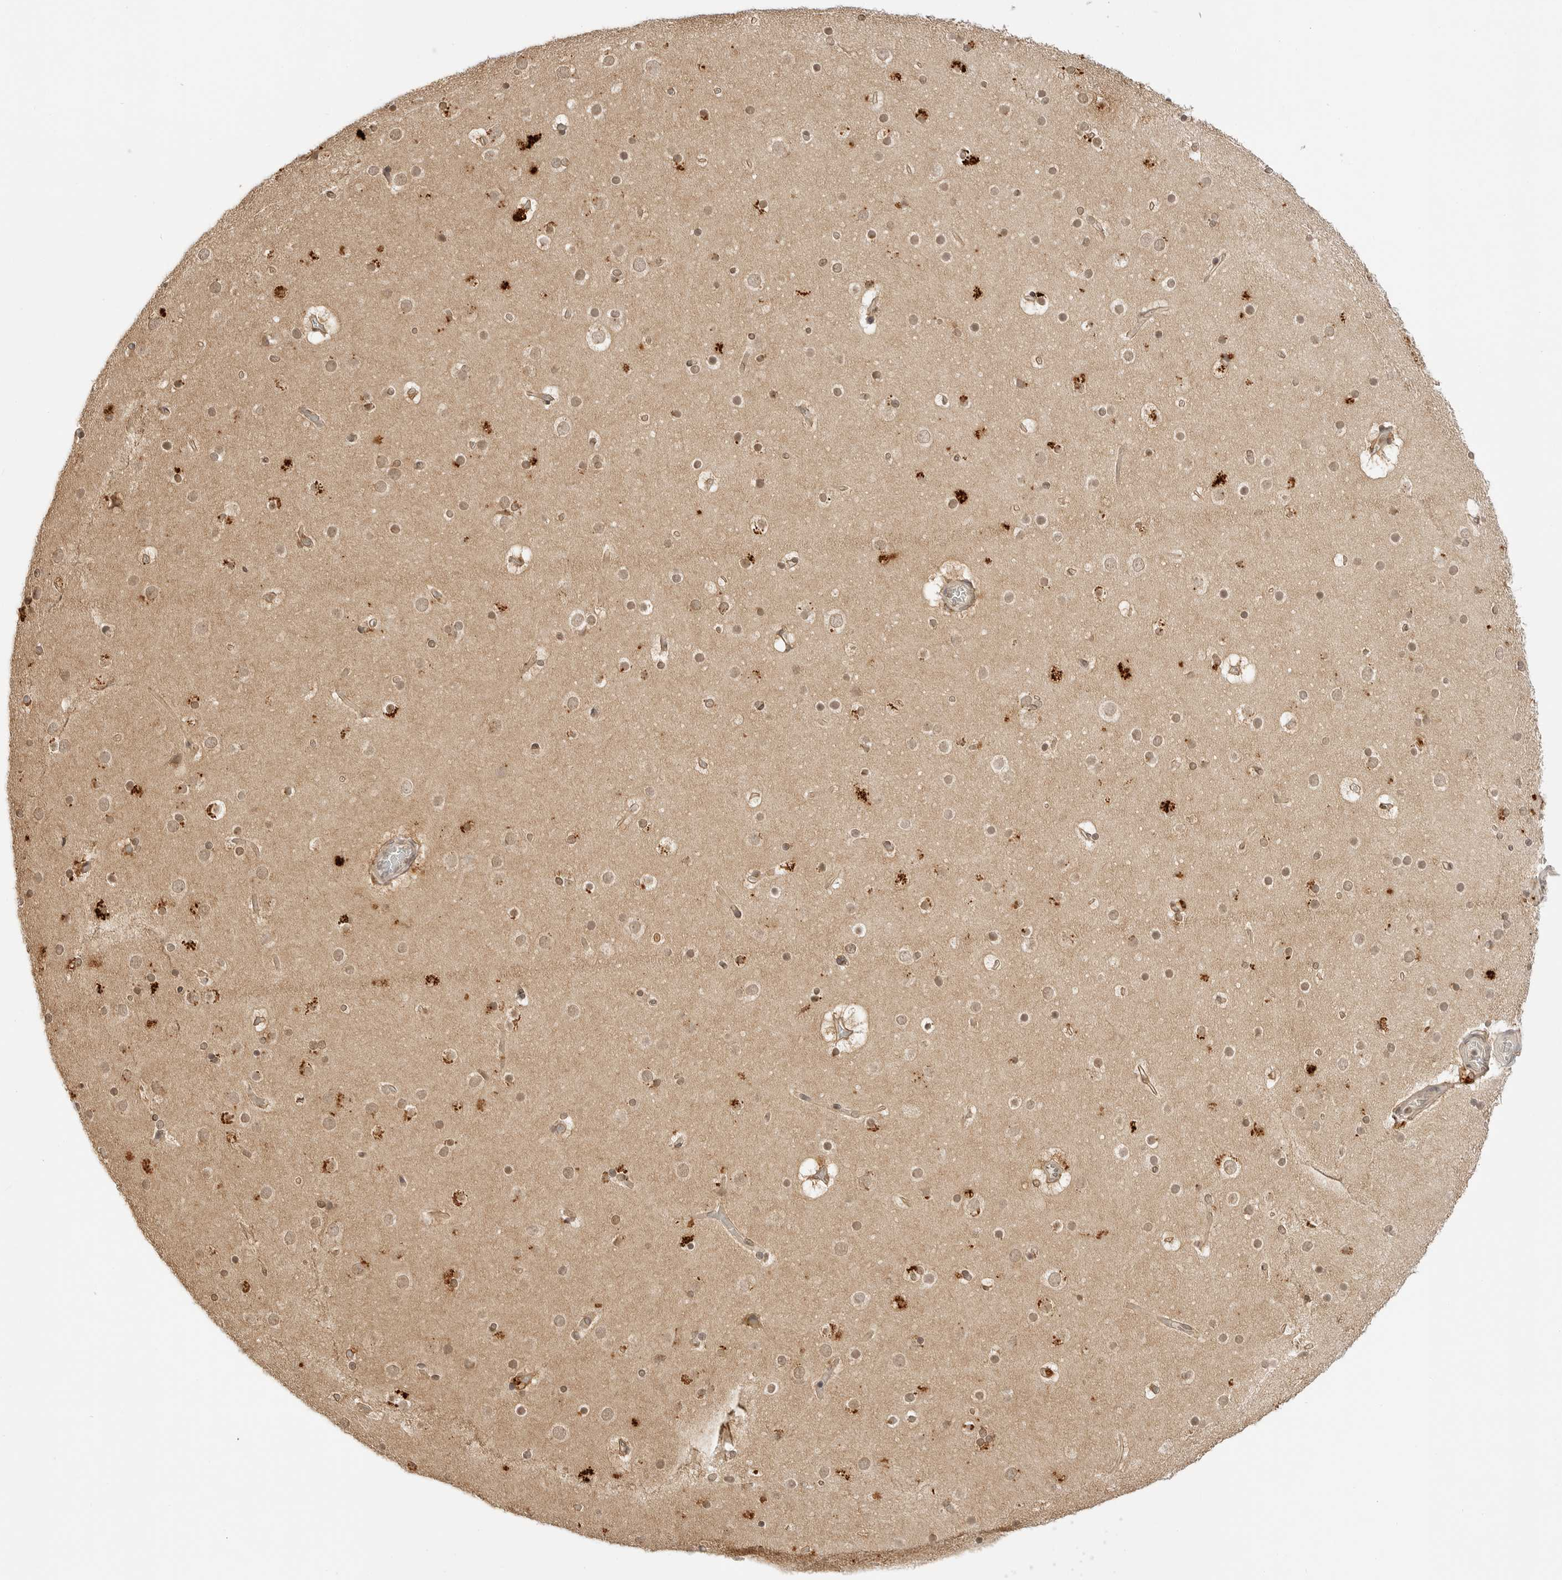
{"staining": {"intensity": "negative", "quantity": "none", "location": "none"}, "tissue": "cerebral cortex", "cell_type": "Endothelial cells", "image_type": "normal", "snomed": [{"axis": "morphology", "description": "Normal tissue, NOS"}, {"axis": "topography", "description": "Cerebral cortex"}], "caption": "Normal cerebral cortex was stained to show a protein in brown. There is no significant staining in endothelial cells. (Brightfield microscopy of DAB (3,3'-diaminobenzidine) immunohistochemistry (IHC) at high magnification).", "gene": "EPHA1", "patient": {"sex": "male", "age": 57}}